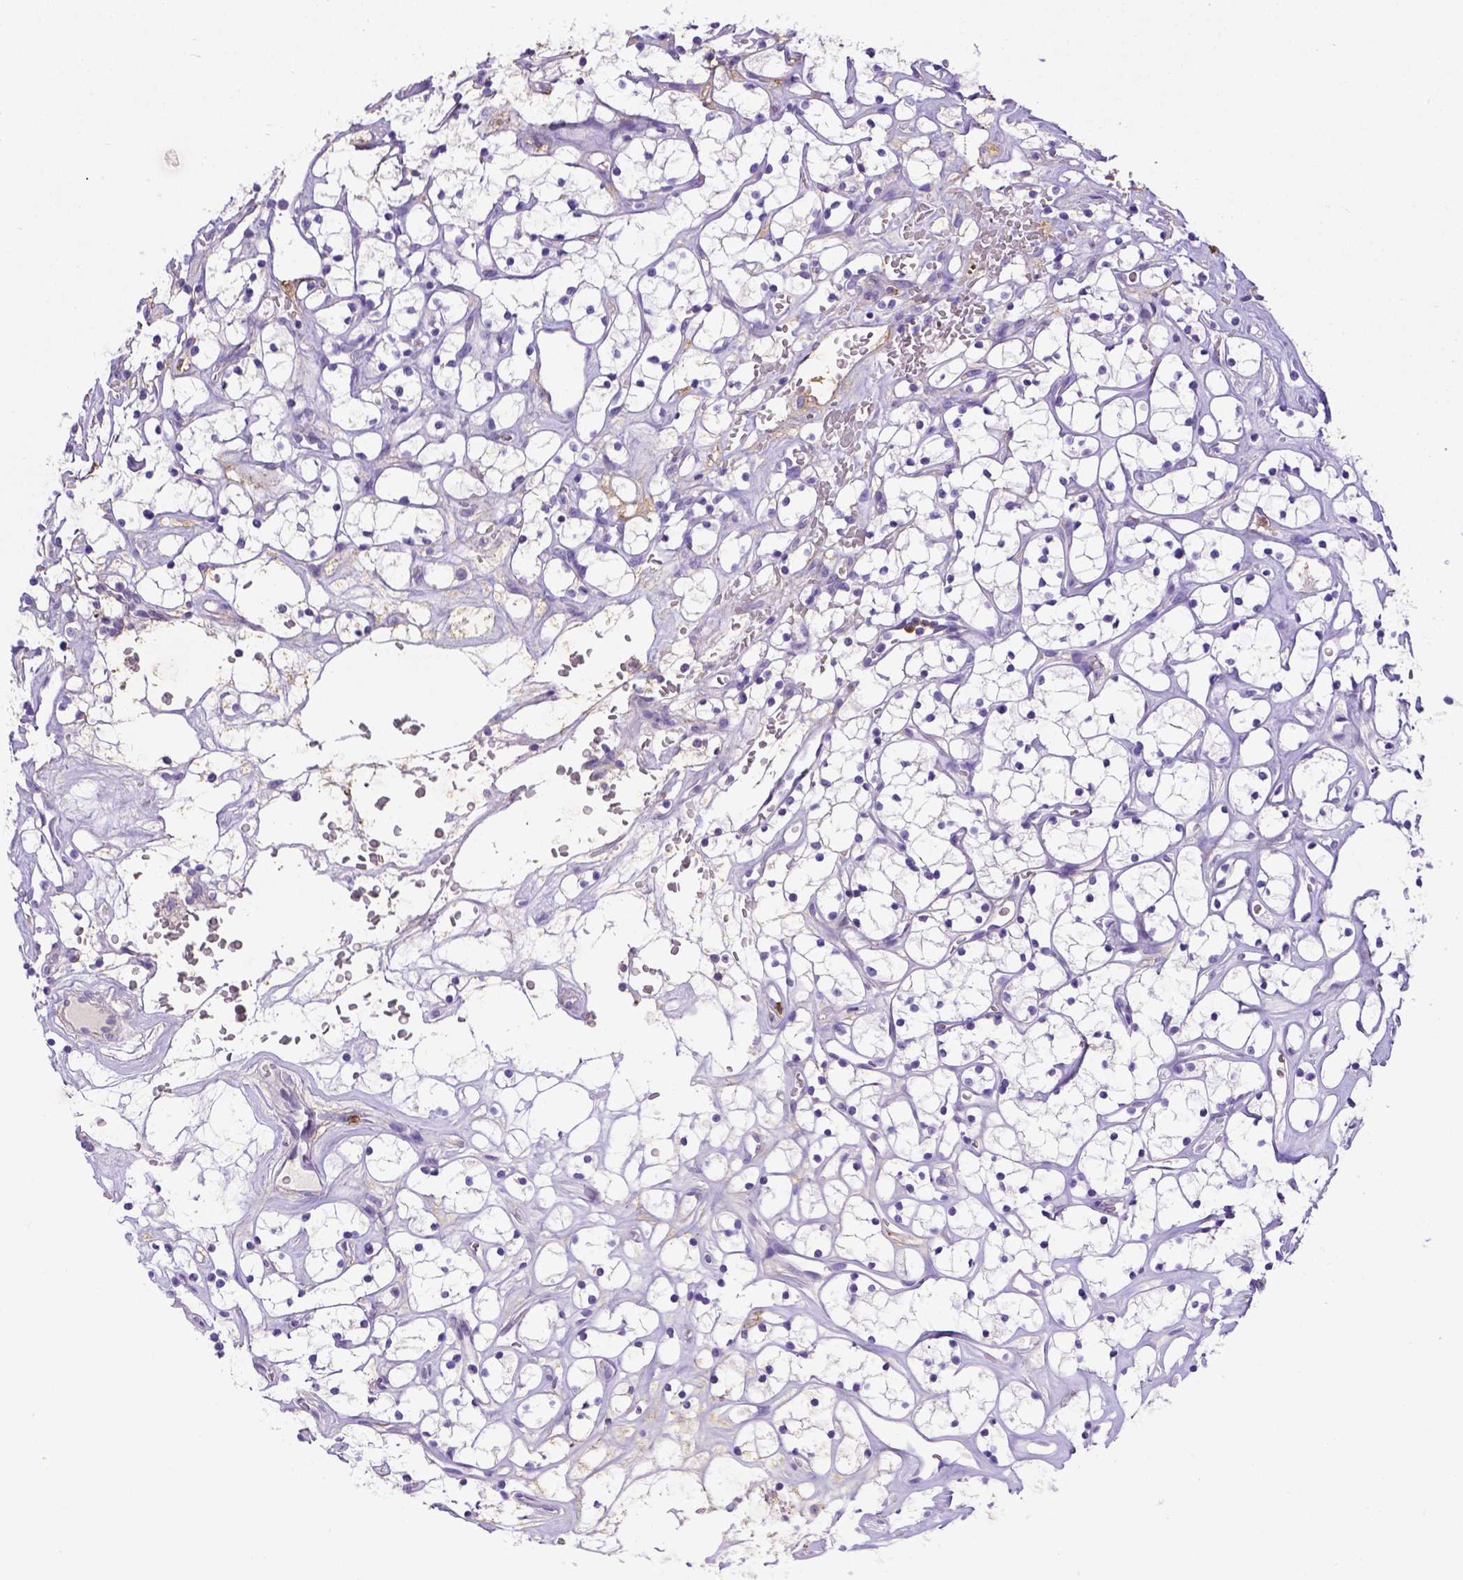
{"staining": {"intensity": "negative", "quantity": "none", "location": "none"}, "tissue": "renal cancer", "cell_type": "Tumor cells", "image_type": "cancer", "snomed": [{"axis": "morphology", "description": "Adenocarcinoma, NOS"}, {"axis": "topography", "description": "Kidney"}], "caption": "High magnification brightfield microscopy of renal adenocarcinoma stained with DAB (3,3'-diaminobenzidine) (brown) and counterstained with hematoxylin (blue): tumor cells show no significant expression.", "gene": "B3GAT1", "patient": {"sex": "female", "age": 64}}